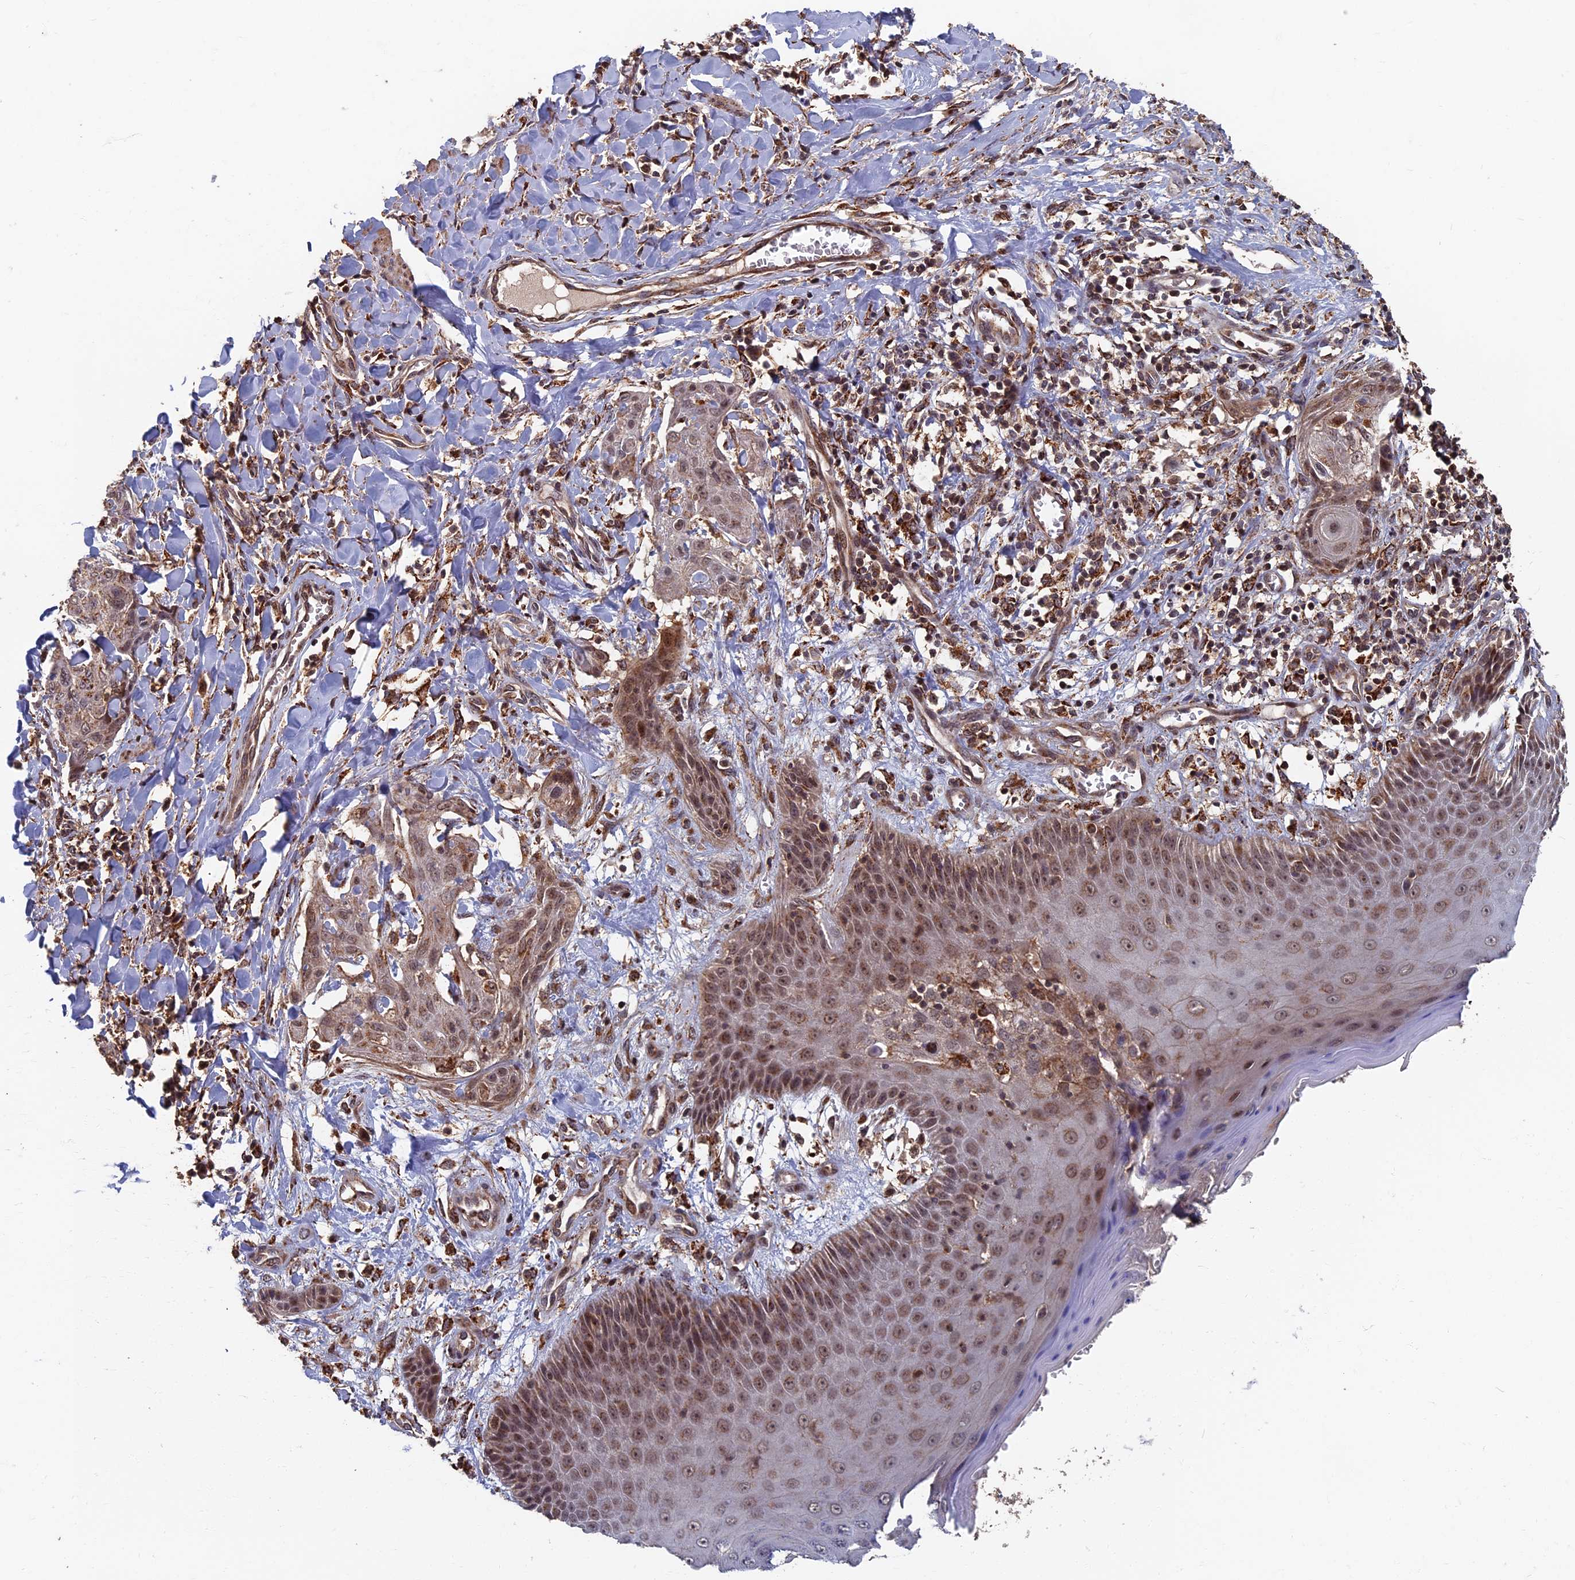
{"staining": {"intensity": "weak", "quantity": "25%-75%", "location": "cytoplasmic/membranous"}, "tissue": "skin cancer", "cell_type": "Tumor cells", "image_type": "cancer", "snomed": [{"axis": "morphology", "description": "Squamous cell carcinoma, NOS"}, {"axis": "topography", "description": "Skin"}, {"axis": "topography", "description": "Vulva"}], "caption": "Immunohistochemistry histopathology image of neoplastic tissue: human skin cancer (squamous cell carcinoma) stained using immunohistochemistry (IHC) shows low levels of weak protein expression localized specifically in the cytoplasmic/membranous of tumor cells, appearing as a cytoplasmic/membranous brown color.", "gene": "RASGRF1", "patient": {"sex": "female", "age": 85}}